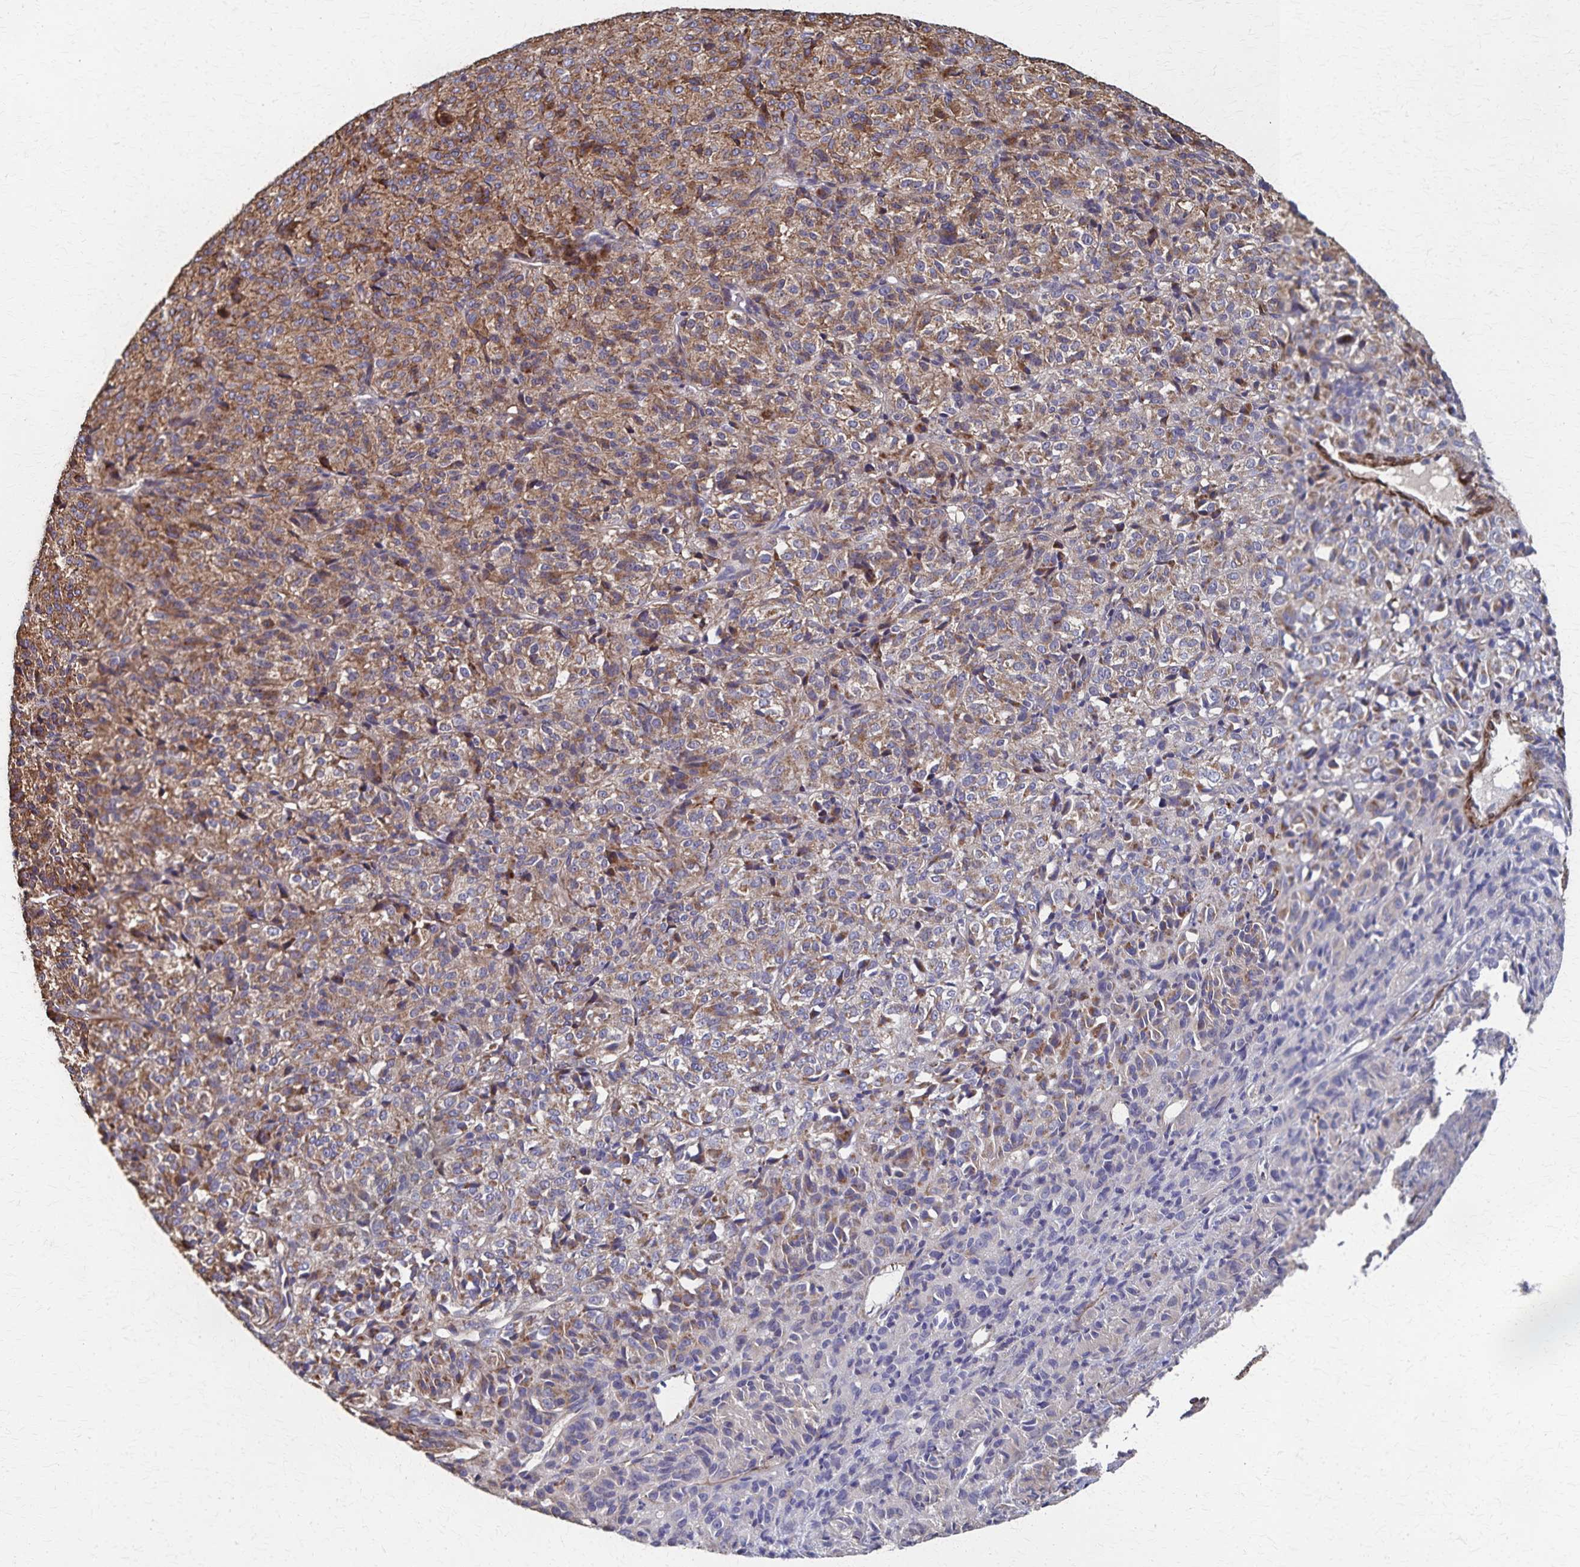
{"staining": {"intensity": "moderate", "quantity": "25%-75%", "location": "cytoplasmic/membranous"}, "tissue": "melanoma", "cell_type": "Tumor cells", "image_type": "cancer", "snomed": [{"axis": "morphology", "description": "Malignant melanoma, Metastatic site"}, {"axis": "topography", "description": "Brain"}], "caption": "Immunohistochemistry histopathology image of human melanoma stained for a protein (brown), which displays medium levels of moderate cytoplasmic/membranous staining in approximately 25%-75% of tumor cells.", "gene": "PGAP2", "patient": {"sex": "female", "age": 56}}